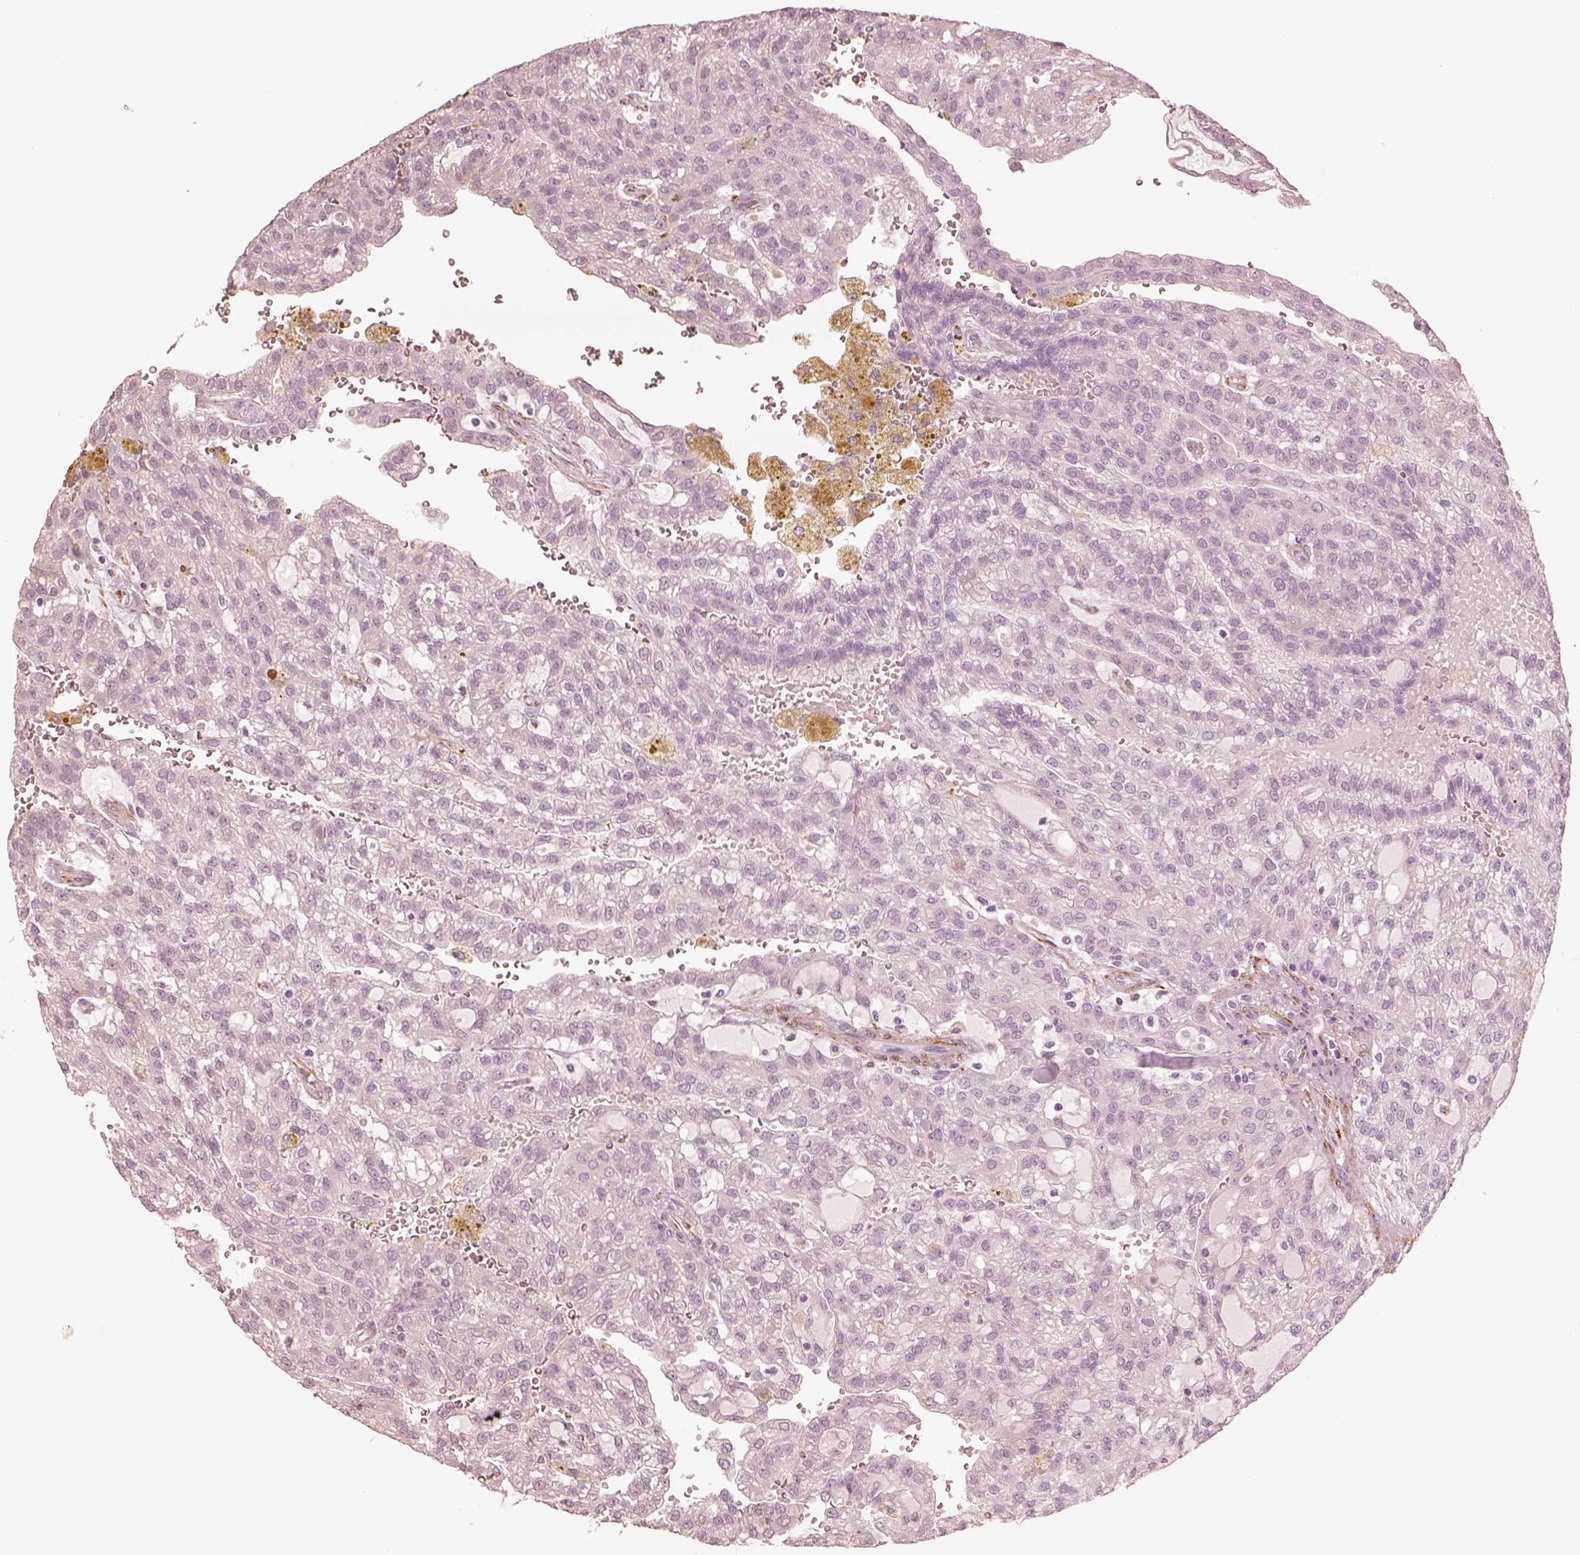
{"staining": {"intensity": "negative", "quantity": "none", "location": "none"}, "tissue": "renal cancer", "cell_type": "Tumor cells", "image_type": "cancer", "snomed": [{"axis": "morphology", "description": "Adenocarcinoma, NOS"}, {"axis": "topography", "description": "Kidney"}], "caption": "High magnification brightfield microscopy of renal adenocarcinoma stained with DAB (brown) and counterstained with hematoxylin (blue): tumor cells show no significant expression.", "gene": "DNAAF9", "patient": {"sex": "male", "age": 63}}